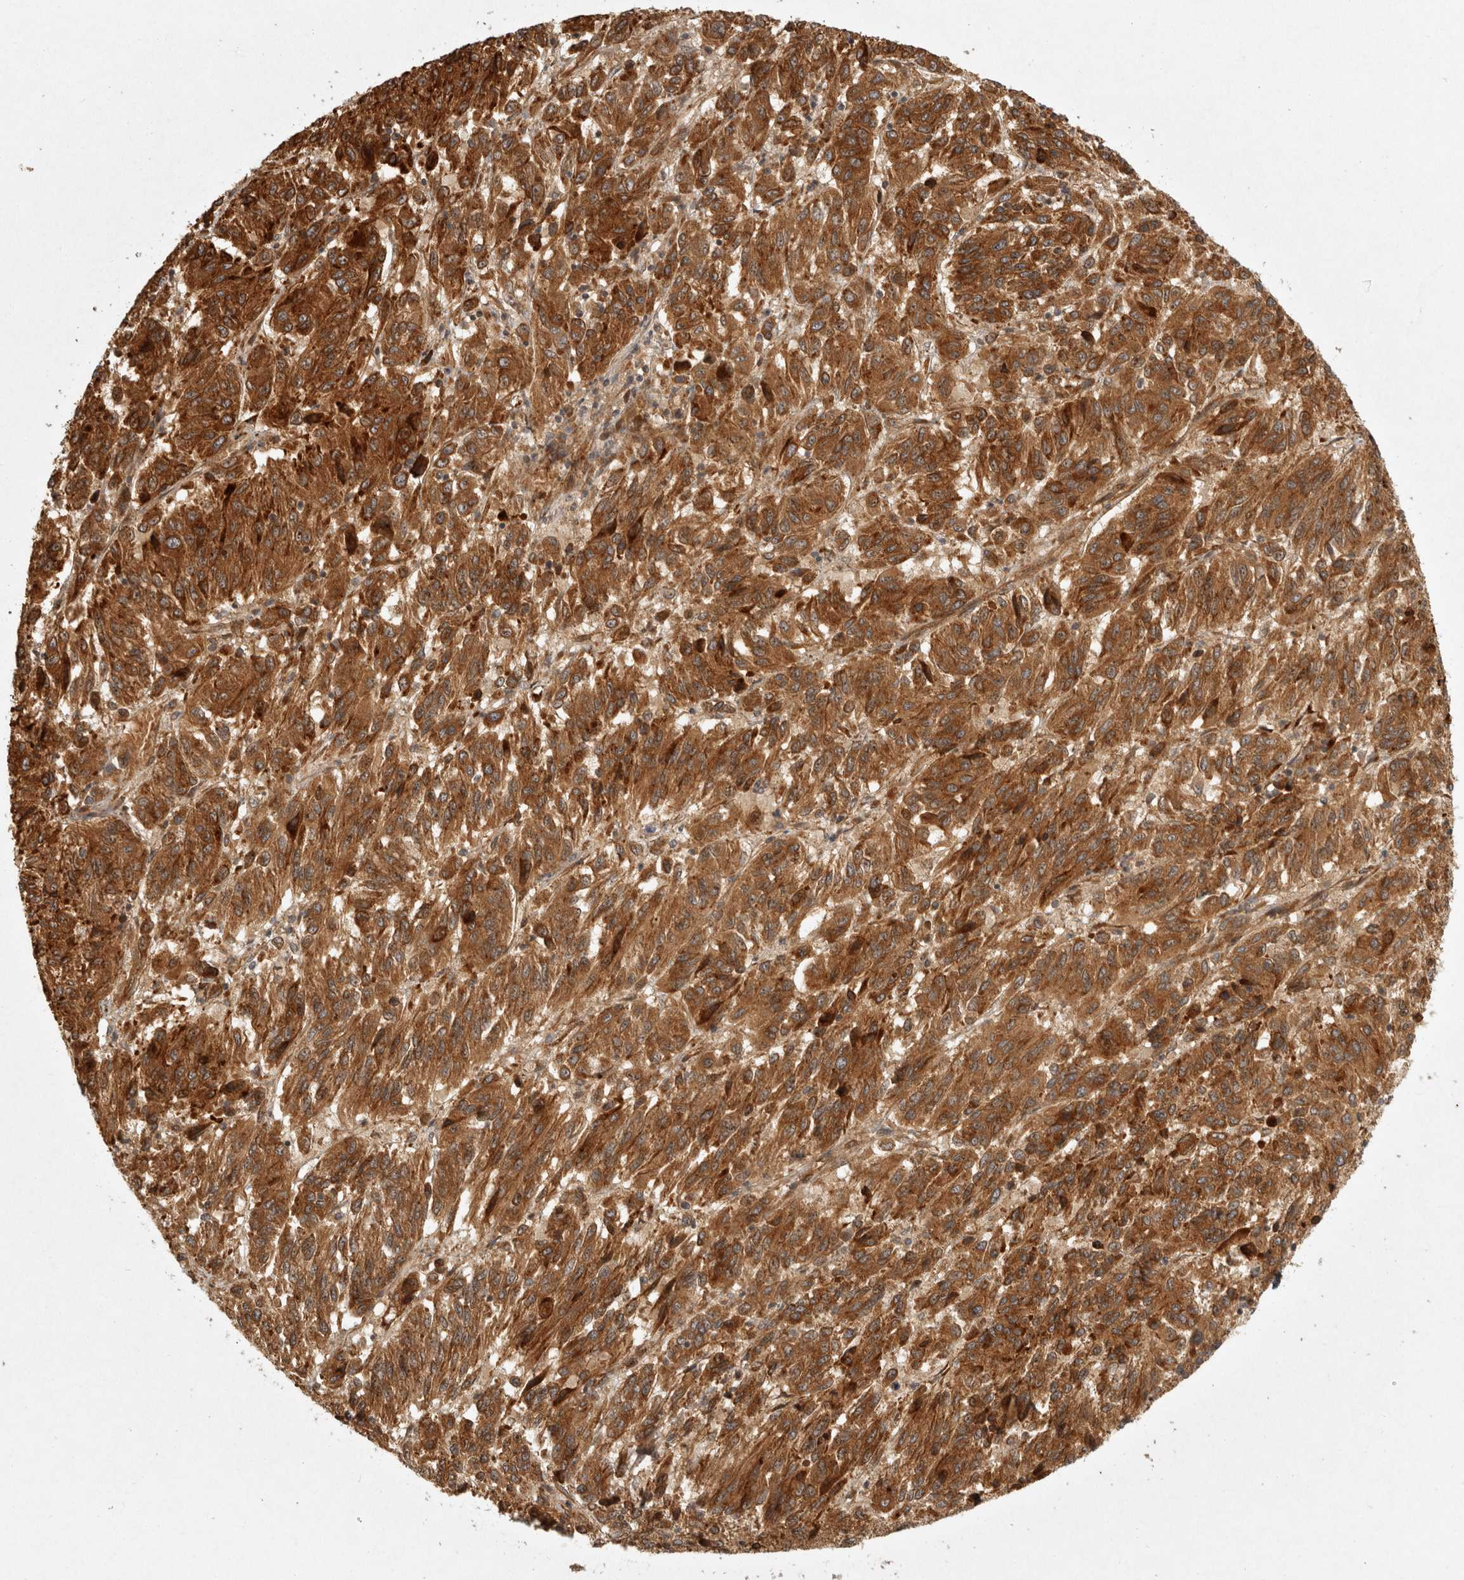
{"staining": {"intensity": "strong", "quantity": ">75%", "location": "cytoplasmic/membranous"}, "tissue": "melanoma", "cell_type": "Tumor cells", "image_type": "cancer", "snomed": [{"axis": "morphology", "description": "Malignant melanoma, Metastatic site"}, {"axis": "topography", "description": "Lung"}], "caption": "Protein expression by IHC displays strong cytoplasmic/membranous expression in about >75% of tumor cells in malignant melanoma (metastatic site).", "gene": "CAMSAP2", "patient": {"sex": "male", "age": 64}}